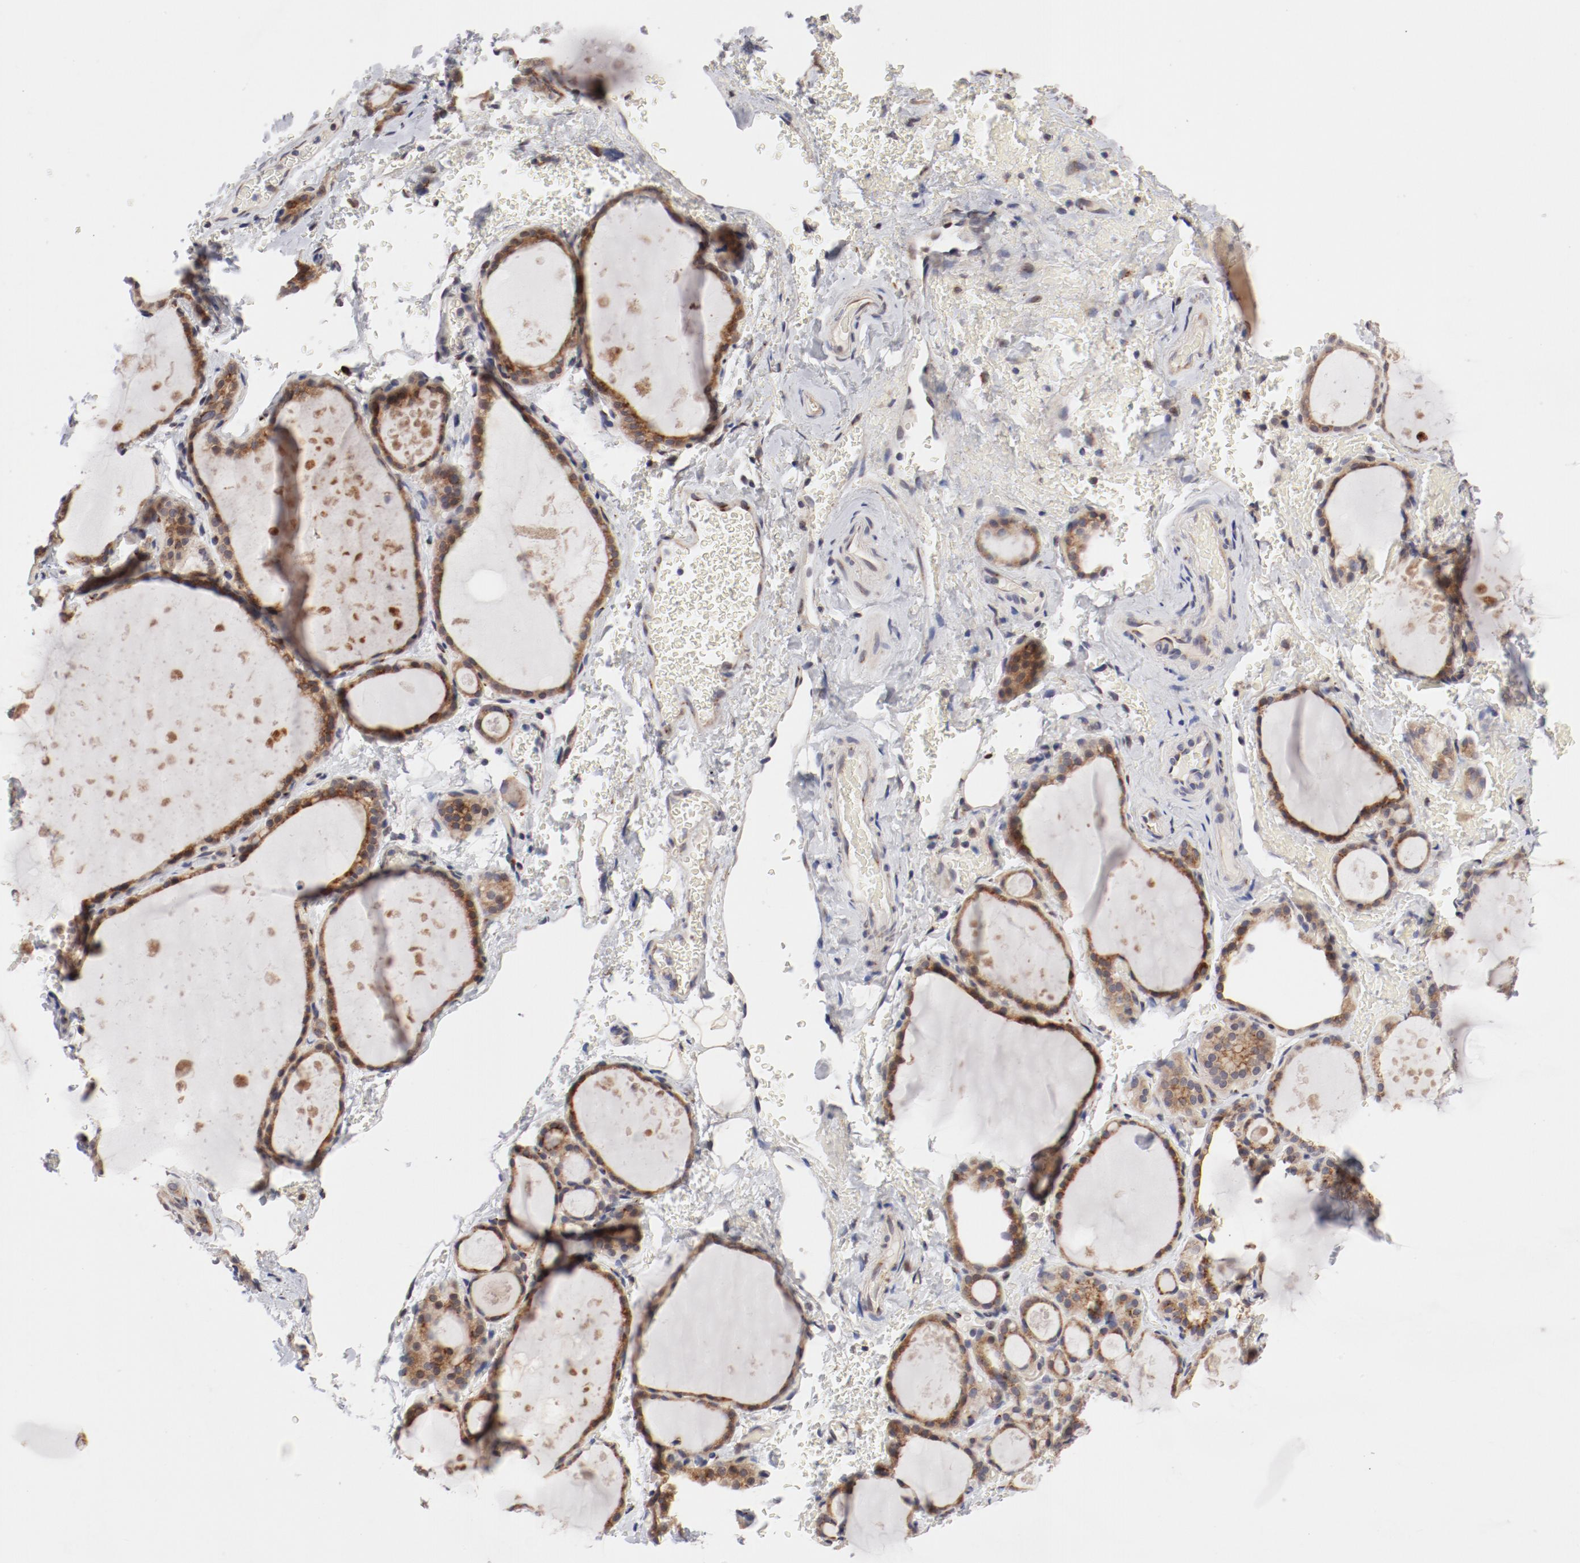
{"staining": {"intensity": "weak", "quantity": ">75%", "location": "cytoplasmic/membranous"}, "tissue": "thyroid gland", "cell_type": "Glandular cells", "image_type": "normal", "snomed": [{"axis": "morphology", "description": "Normal tissue, NOS"}, {"axis": "topography", "description": "Thyroid gland"}], "caption": "Immunohistochemistry staining of unremarkable thyroid gland, which demonstrates low levels of weak cytoplasmic/membranous staining in approximately >75% of glandular cells indicating weak cytoplasmic/membranous protein staining. The staining was performed using DAB (brown) for protein detection and nuclei were counterstained in hematoxylin (blue).", "gene": "RPL12", "patient": {"sex": "male", "age": 61}}